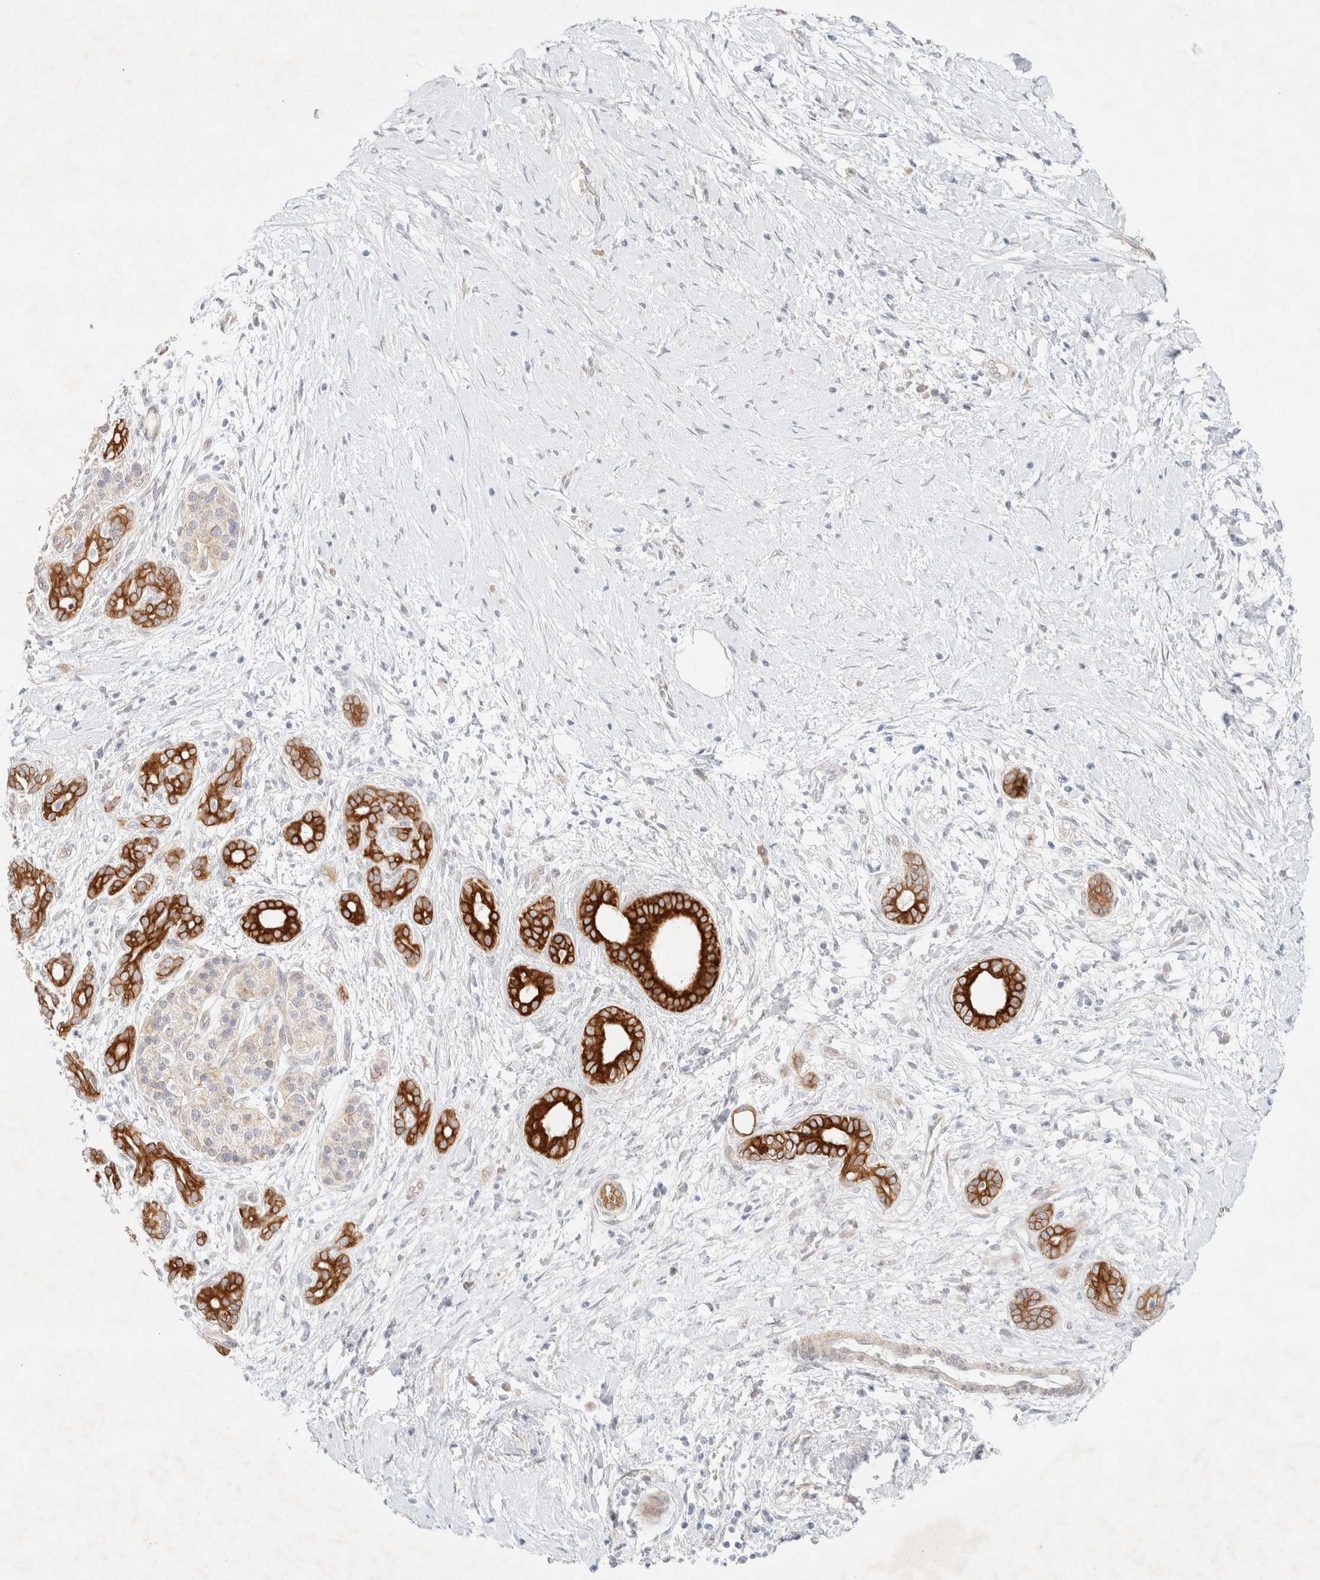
{"staining": {"intensity": "strong", "quantity": ">75%", "location": "cytoplasmic/membranous"}, "tissue": "pancreatic cancer", "cell_type": "Tumor cells", "image_type": "cancer", "snomed": [{"axis": "morphology", "description": "Adenocarcinoma, NOS"}, {"axis": "topography", "description": "Pancreas"}], "caption": "A micrograph of human adenocarcinoma (pancreatic) stained for a protein demonstrates strong cytoplasmic/membranous brown staining in tumor cells.", "gene": "CSNK1E", "patient": {"sex": "male", "age": 58}}